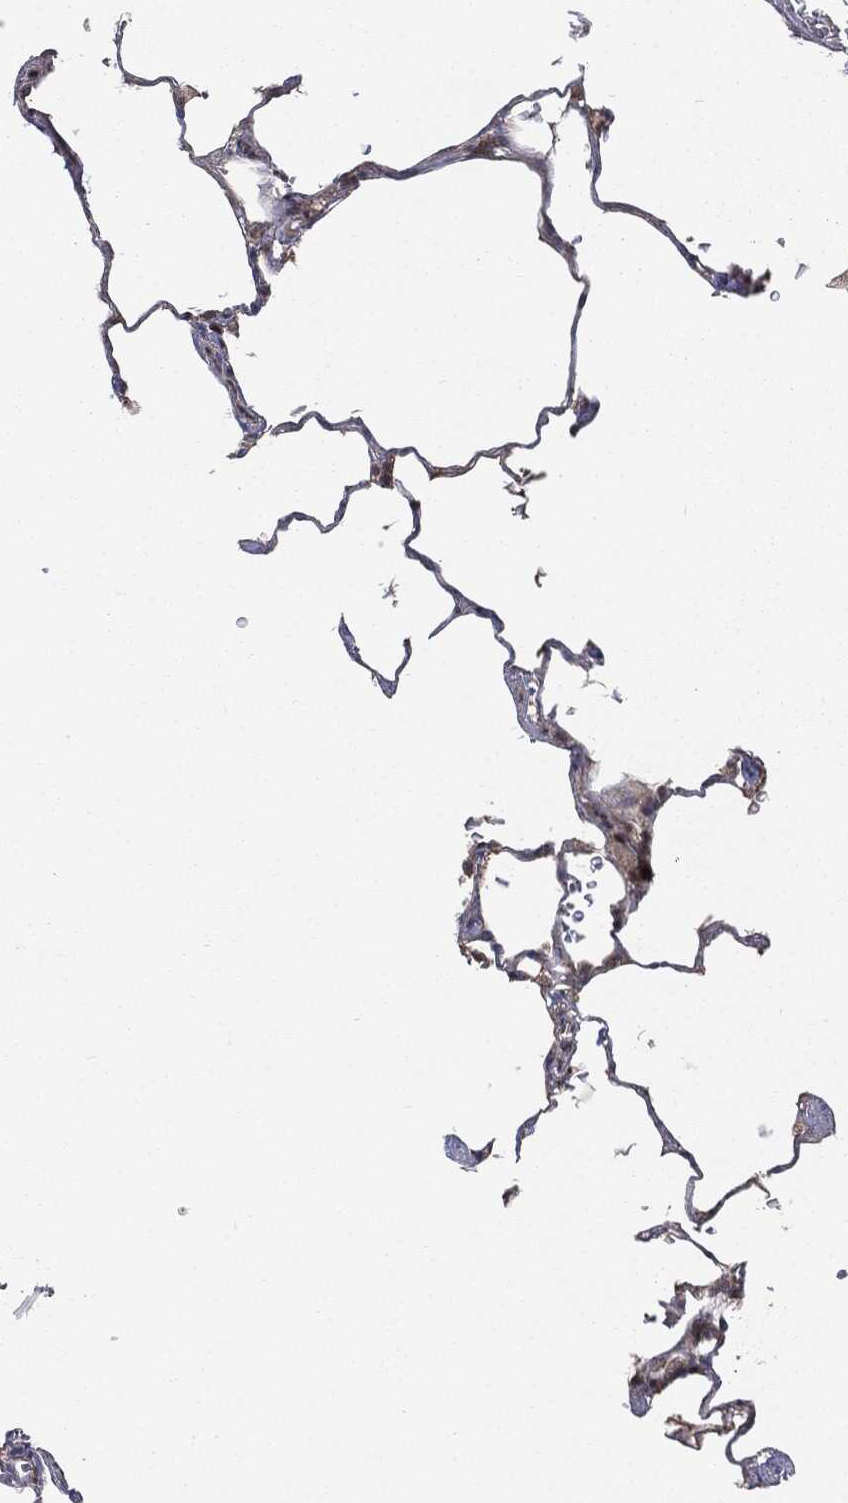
{"staining": {"intensity": "negative", "quantity": "none", "location": "none"}, "tissue": "lung", "cell_type": "Alveolar cells", "image_type": "normal", "snomed": [{"axis": "morphology", "description": "Normal tissue, NOS"}, {"axis": "morphology", "description": "Adenocarcinoma, metastatic, NOS"}, {"axis": "topography", "description": "Lung"}], "caption": "This is an immunohistochemistry photomicrograph of benign lung. There is no expression in alveolar cells.", "gene": "PTPA", "patient": {"sex": "male", "age": 45}}